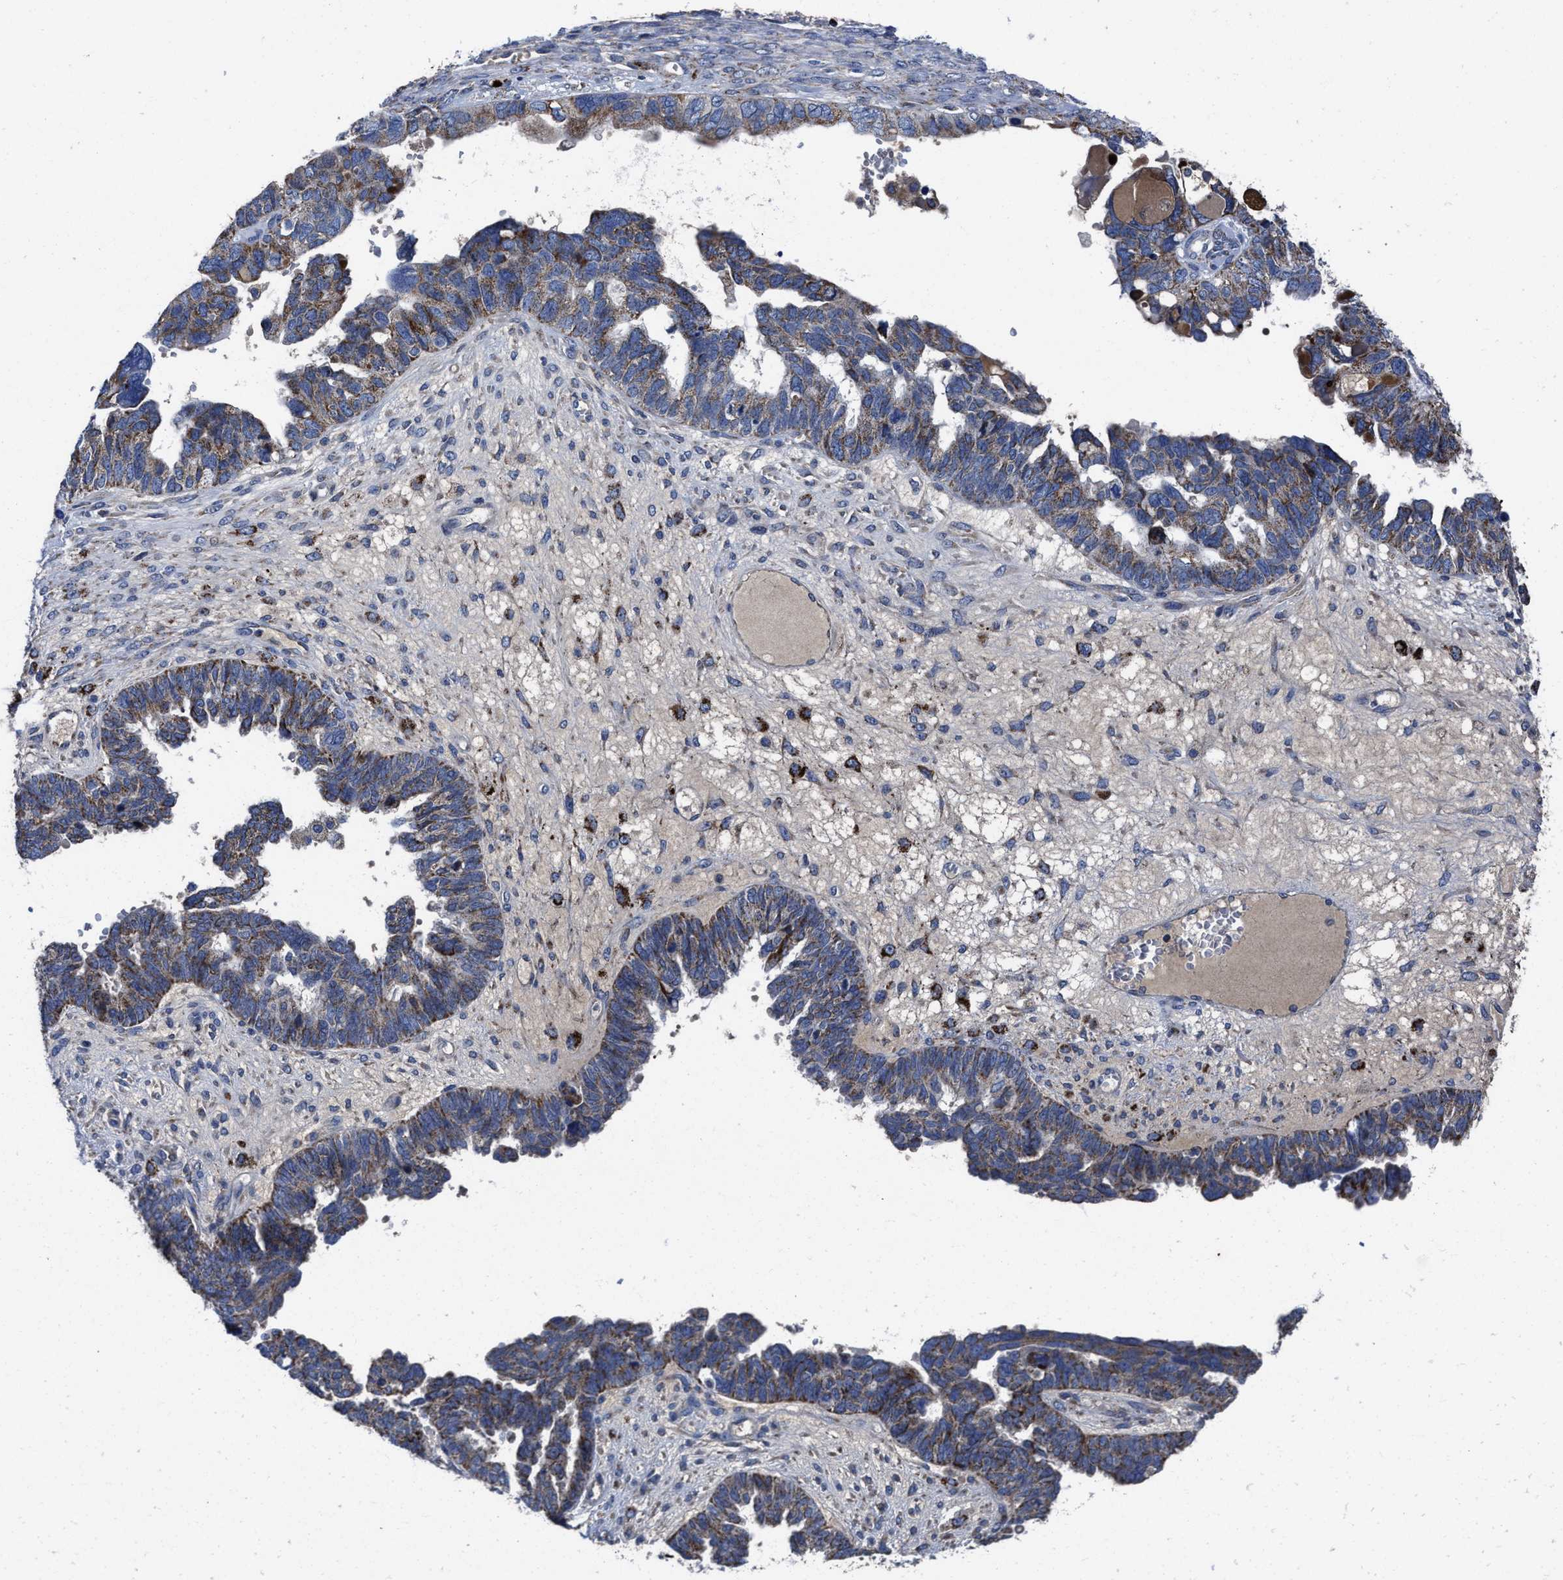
{"staining": {"intensity": "moderate", "quantity": ">75%", "location": "cytoplasmic/membranous"}, "tissue": "ovarian cancer", "cell_type": "Tumor cells", "image_type": "cancer", "snomed": [{"axis": "morphology", "description": "Cystadenocarcinoma, serous, NOS"}, {"axis": "topography", "description": "Ovary"}], "caption": "High-power microscopy captured an immunohistochemistry micrograph of ovarian cancer (serous cystadenocarcinoma), revealing moderate cytoplasmic/membranous staining in about >75% of tumor cells. (DAB (3,3'-diaminobenzidine) IHC, brown staining for protein, blue staining for nuclei).", "gene": "CACNA1D", "patient": {"sex": "female", "age": 79}}